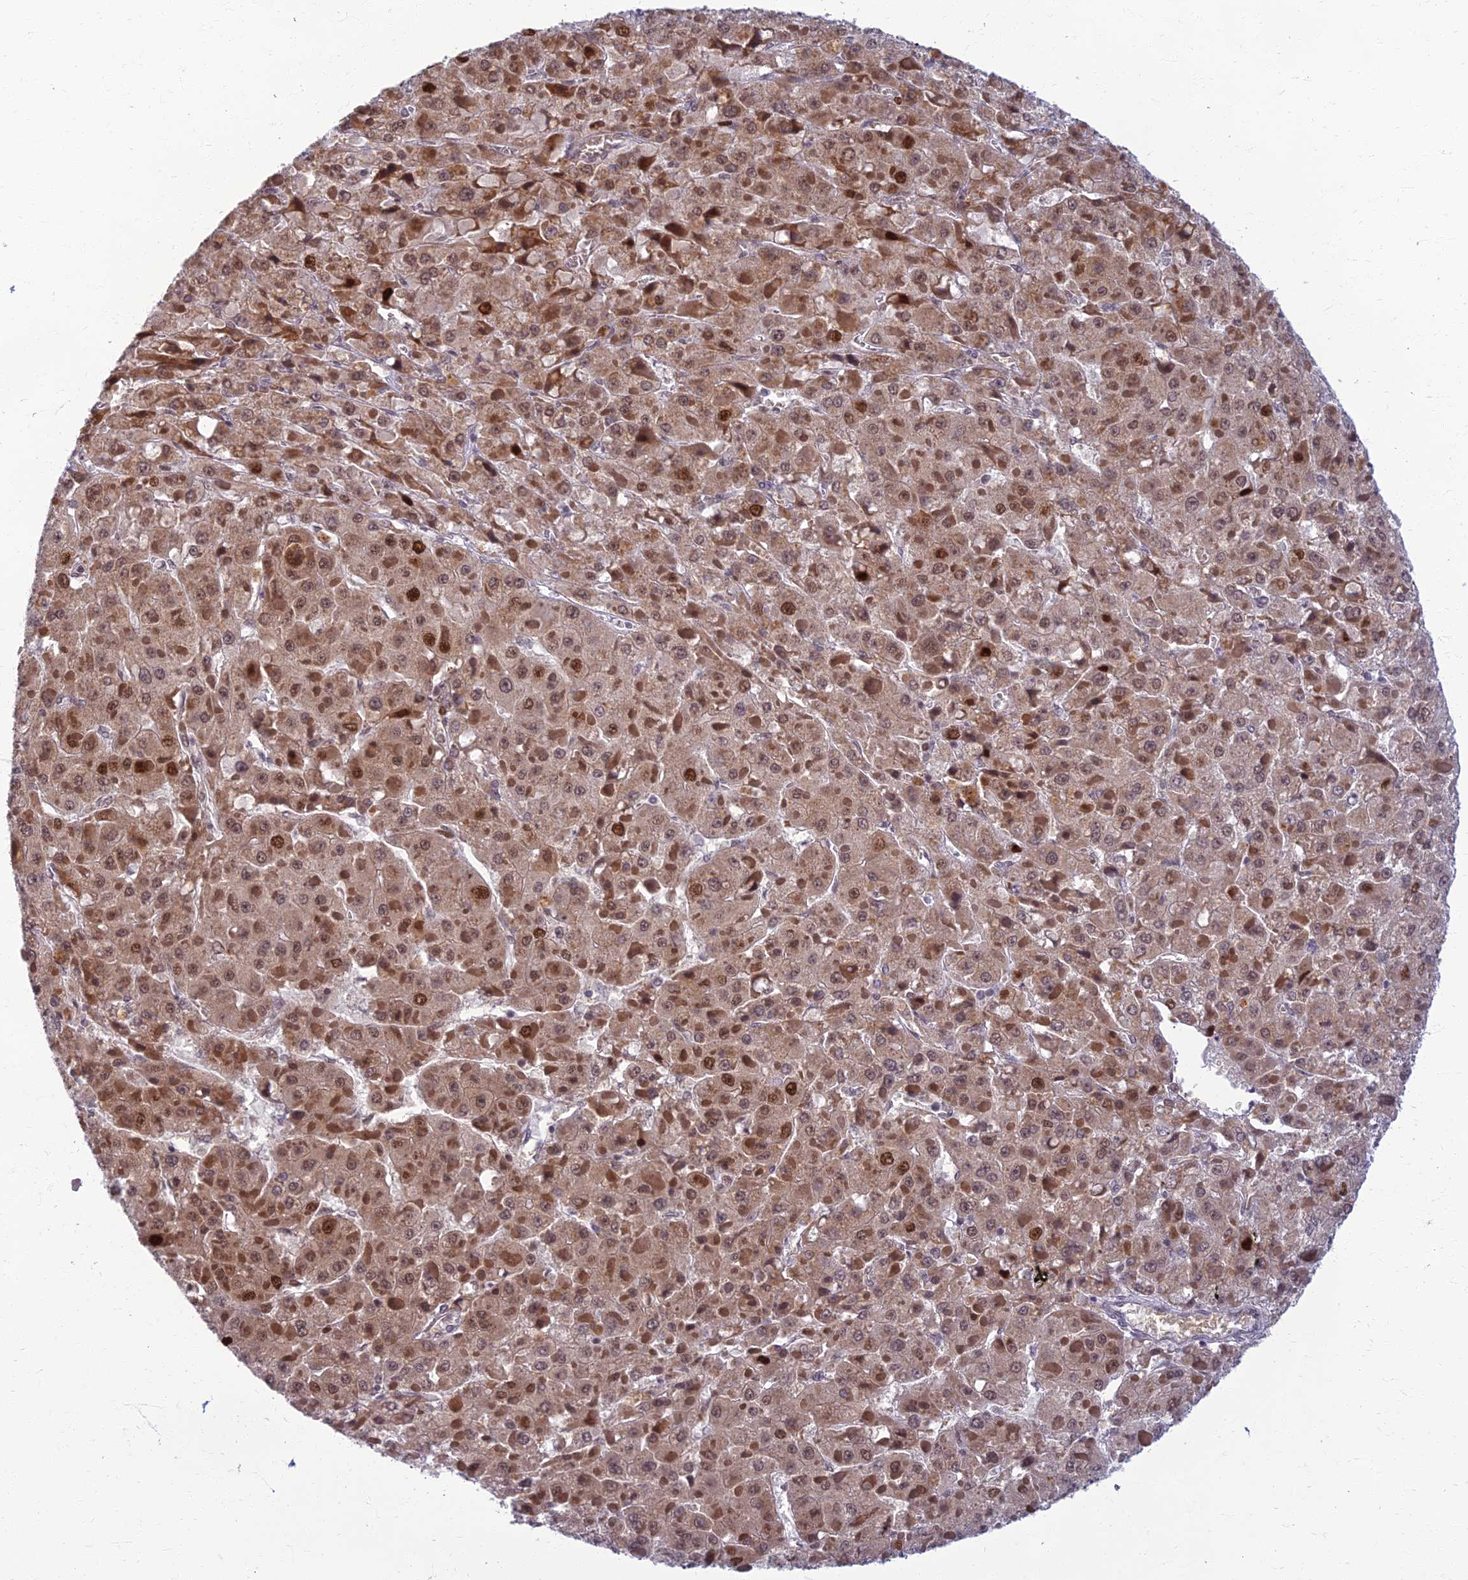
{"staining": {"intensity": "moderate", "quantity": ">75%", "location": "cytoplasmic/membranous,nuclear"}, "tissue": "liver cancer", "cell_type": "Tumor cells", "image_type": "cancer", "snomed": [{"axis": "morphology", "description": "Carcinoma, Hepatocellular, NOS"}, {"axis": "topography", "description": "Liver"}], "caption": "Immunohistochemistry (IHC) (DAB) staining of human liver cancer displays moderate cytoplasmic/membranous and nuclear protein expression in about >75% of tumor cells.", "gene": "EARS2", "patient": {"sex": "female", "age": 73}}